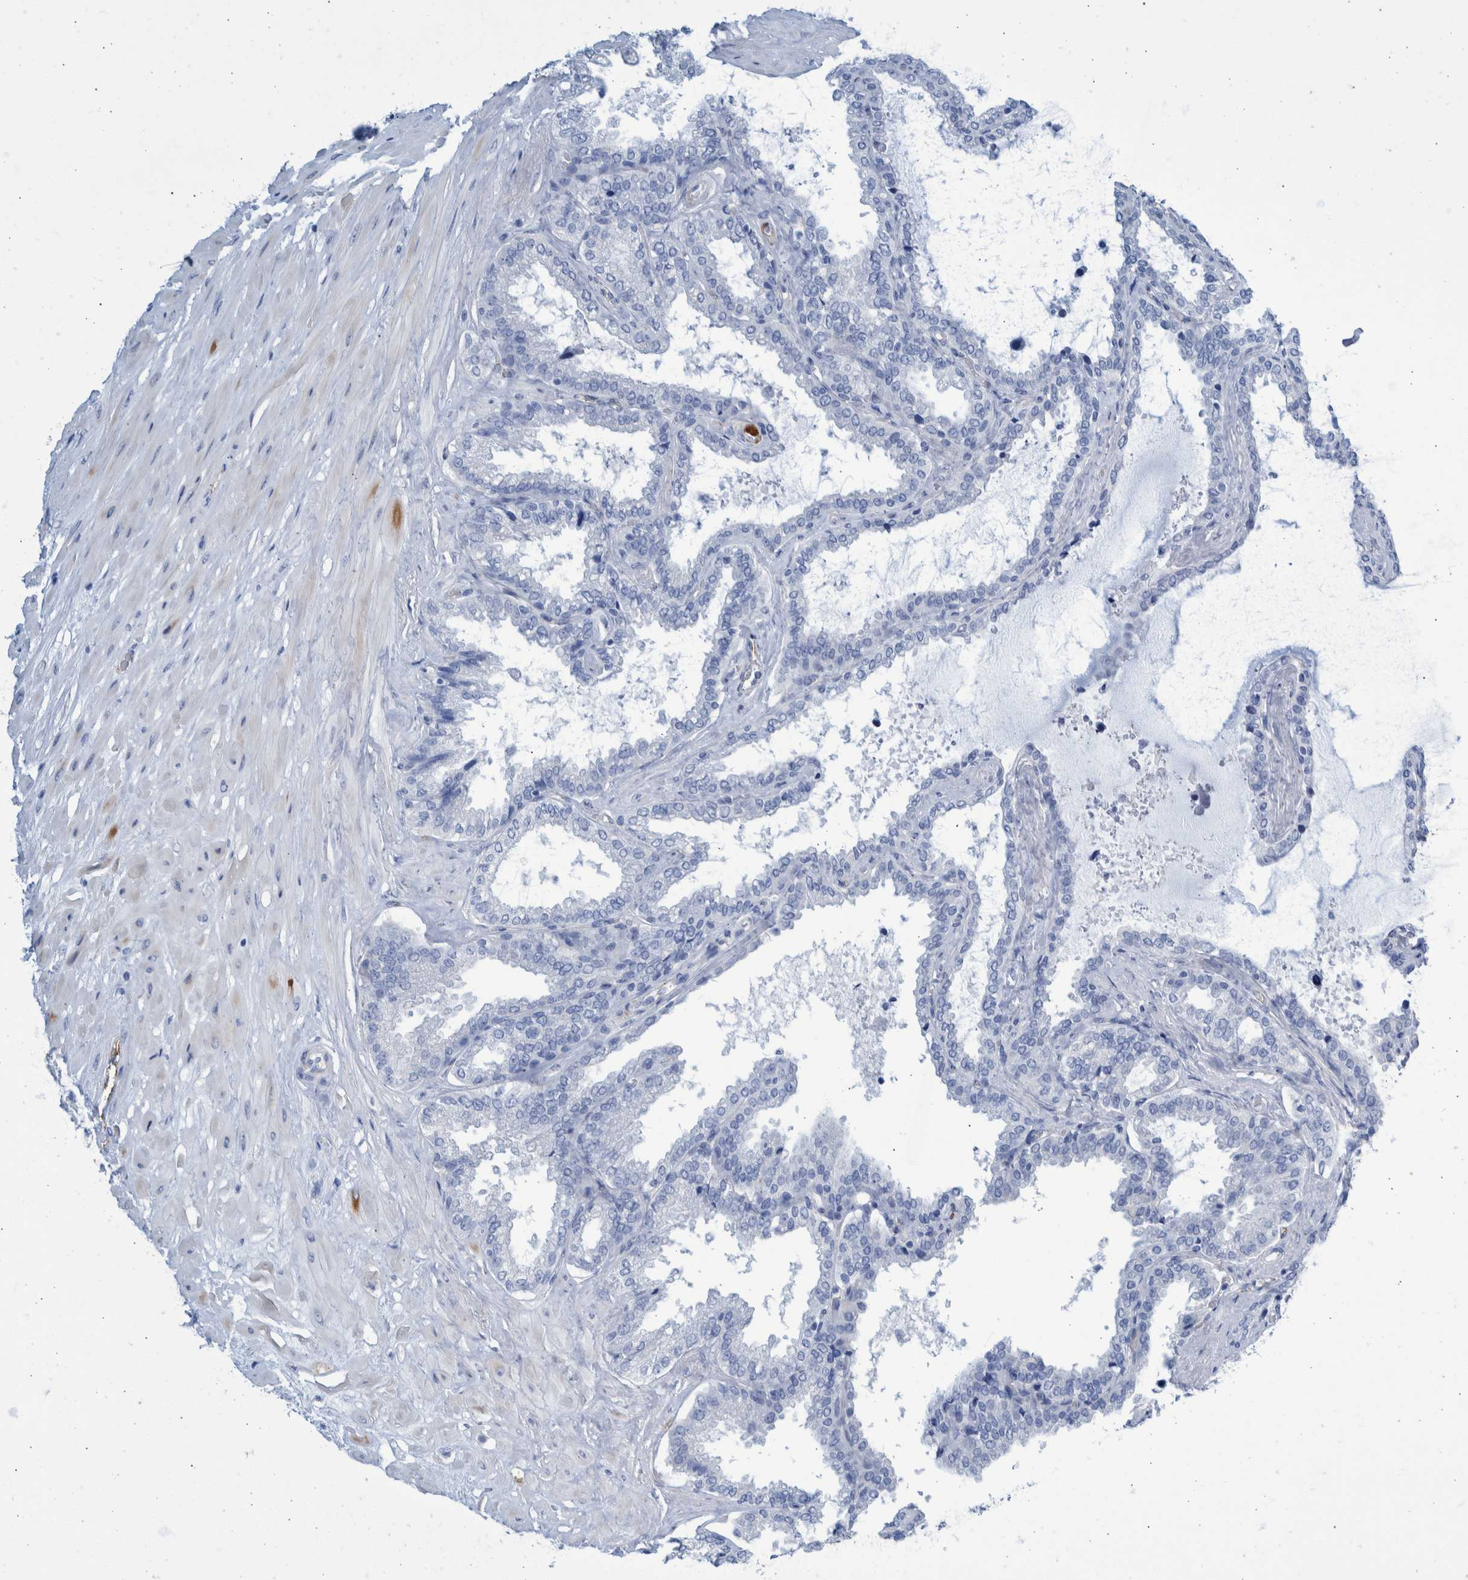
{"staining": {"intensity": "negative", "quantity": "none", "location": "none"}, "tissue": "seminal vesicle", "cell_type": "Glandular cells", "image_type": "normal", "snomed": [{"axis": "morphology", "description": "Normal tissue, NOS"}, {"axis": "topography", "description": "Seminal veicle"}], "caption": "Image shows no significant protein staining in glandular cells of unremarkable seminal vesicle.", "gene": "SLC34A3", "patient": {"sex": "male", "age": 46}}